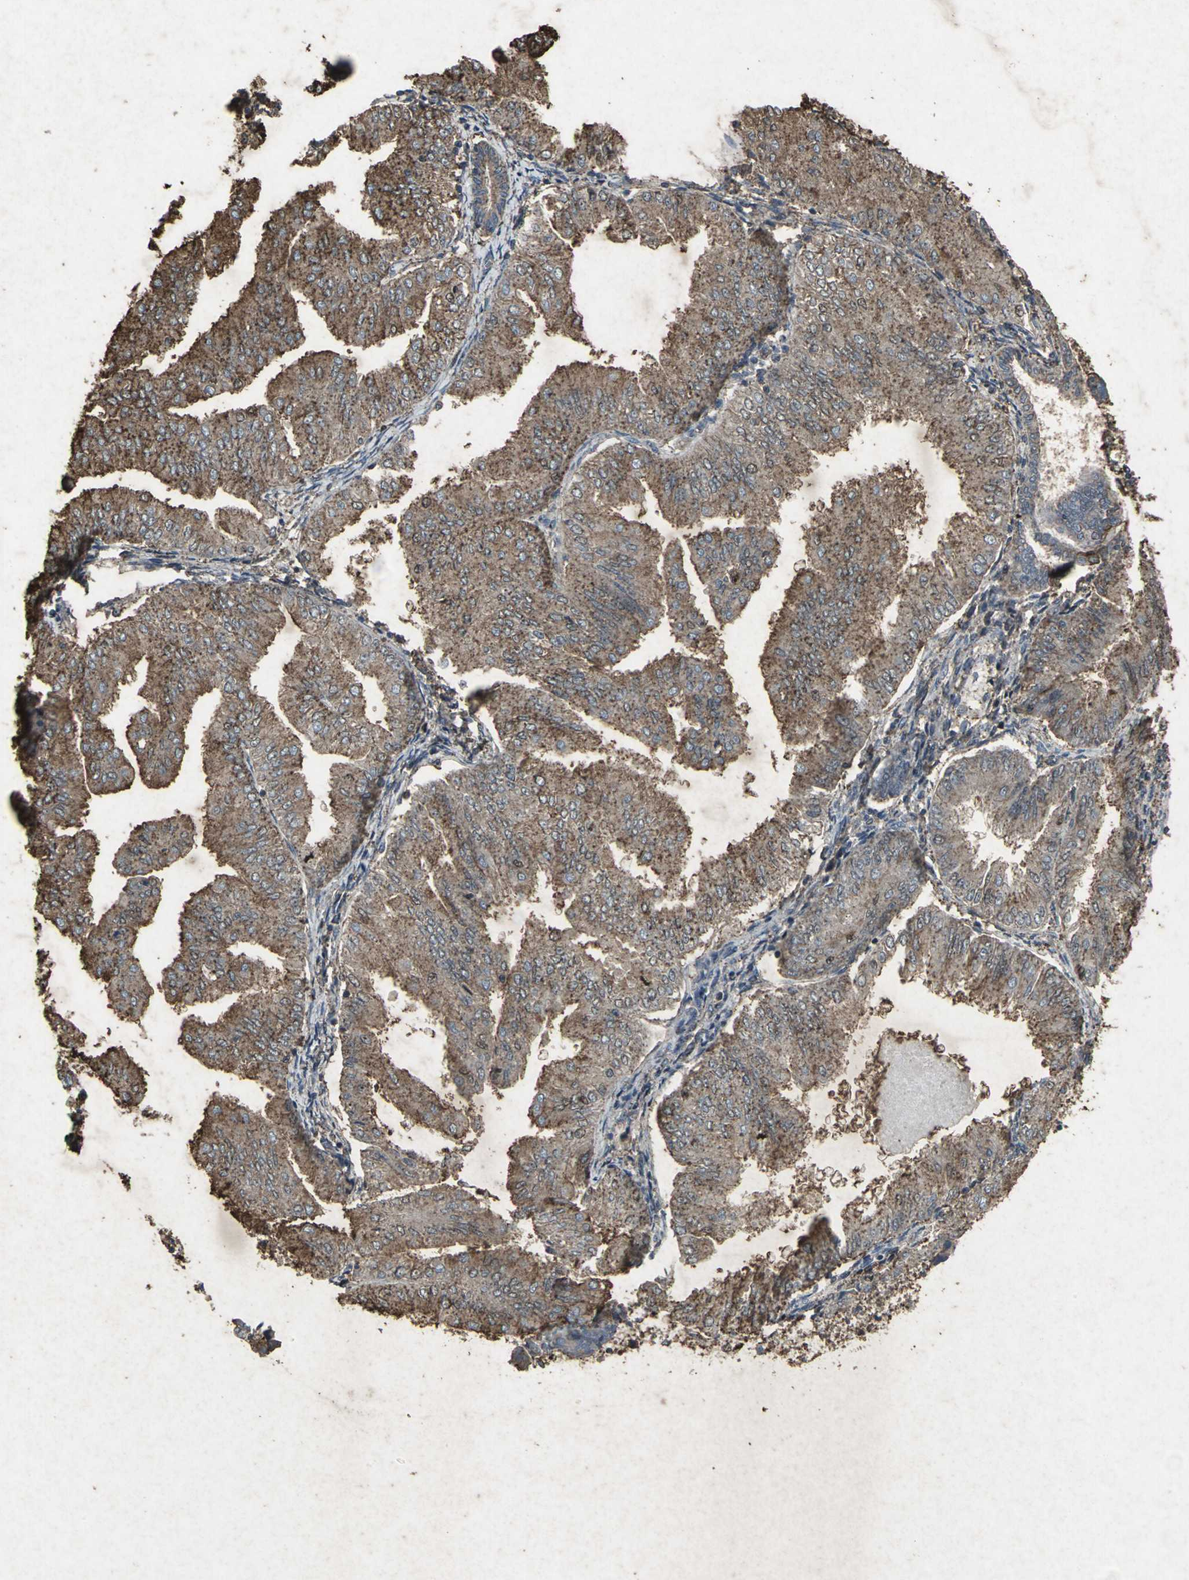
{"staining": {"intensity": "strong", "quantity": ">75%", "location": "cytoplasmic/membranous"}, "tissue": "endometrial cancer", "cell_type": "Tumor cells", "image_type": "cancer", "snomed": [{"axis": "morphology", "description": "Adenocarcinoma, NOS"}, {"axis": "topography", "description": "Endometrium"}], "caption": "DAB (3,3'-diaminobenzidine) immunohistochemical staining of human endometrial cancer (adenocarcinoma) shows strong cytoplasmic/membranous protein staining in about >75% of tumor cells.", "gene": "CCR9", "patient": {"sex": "female", "age": 53}}